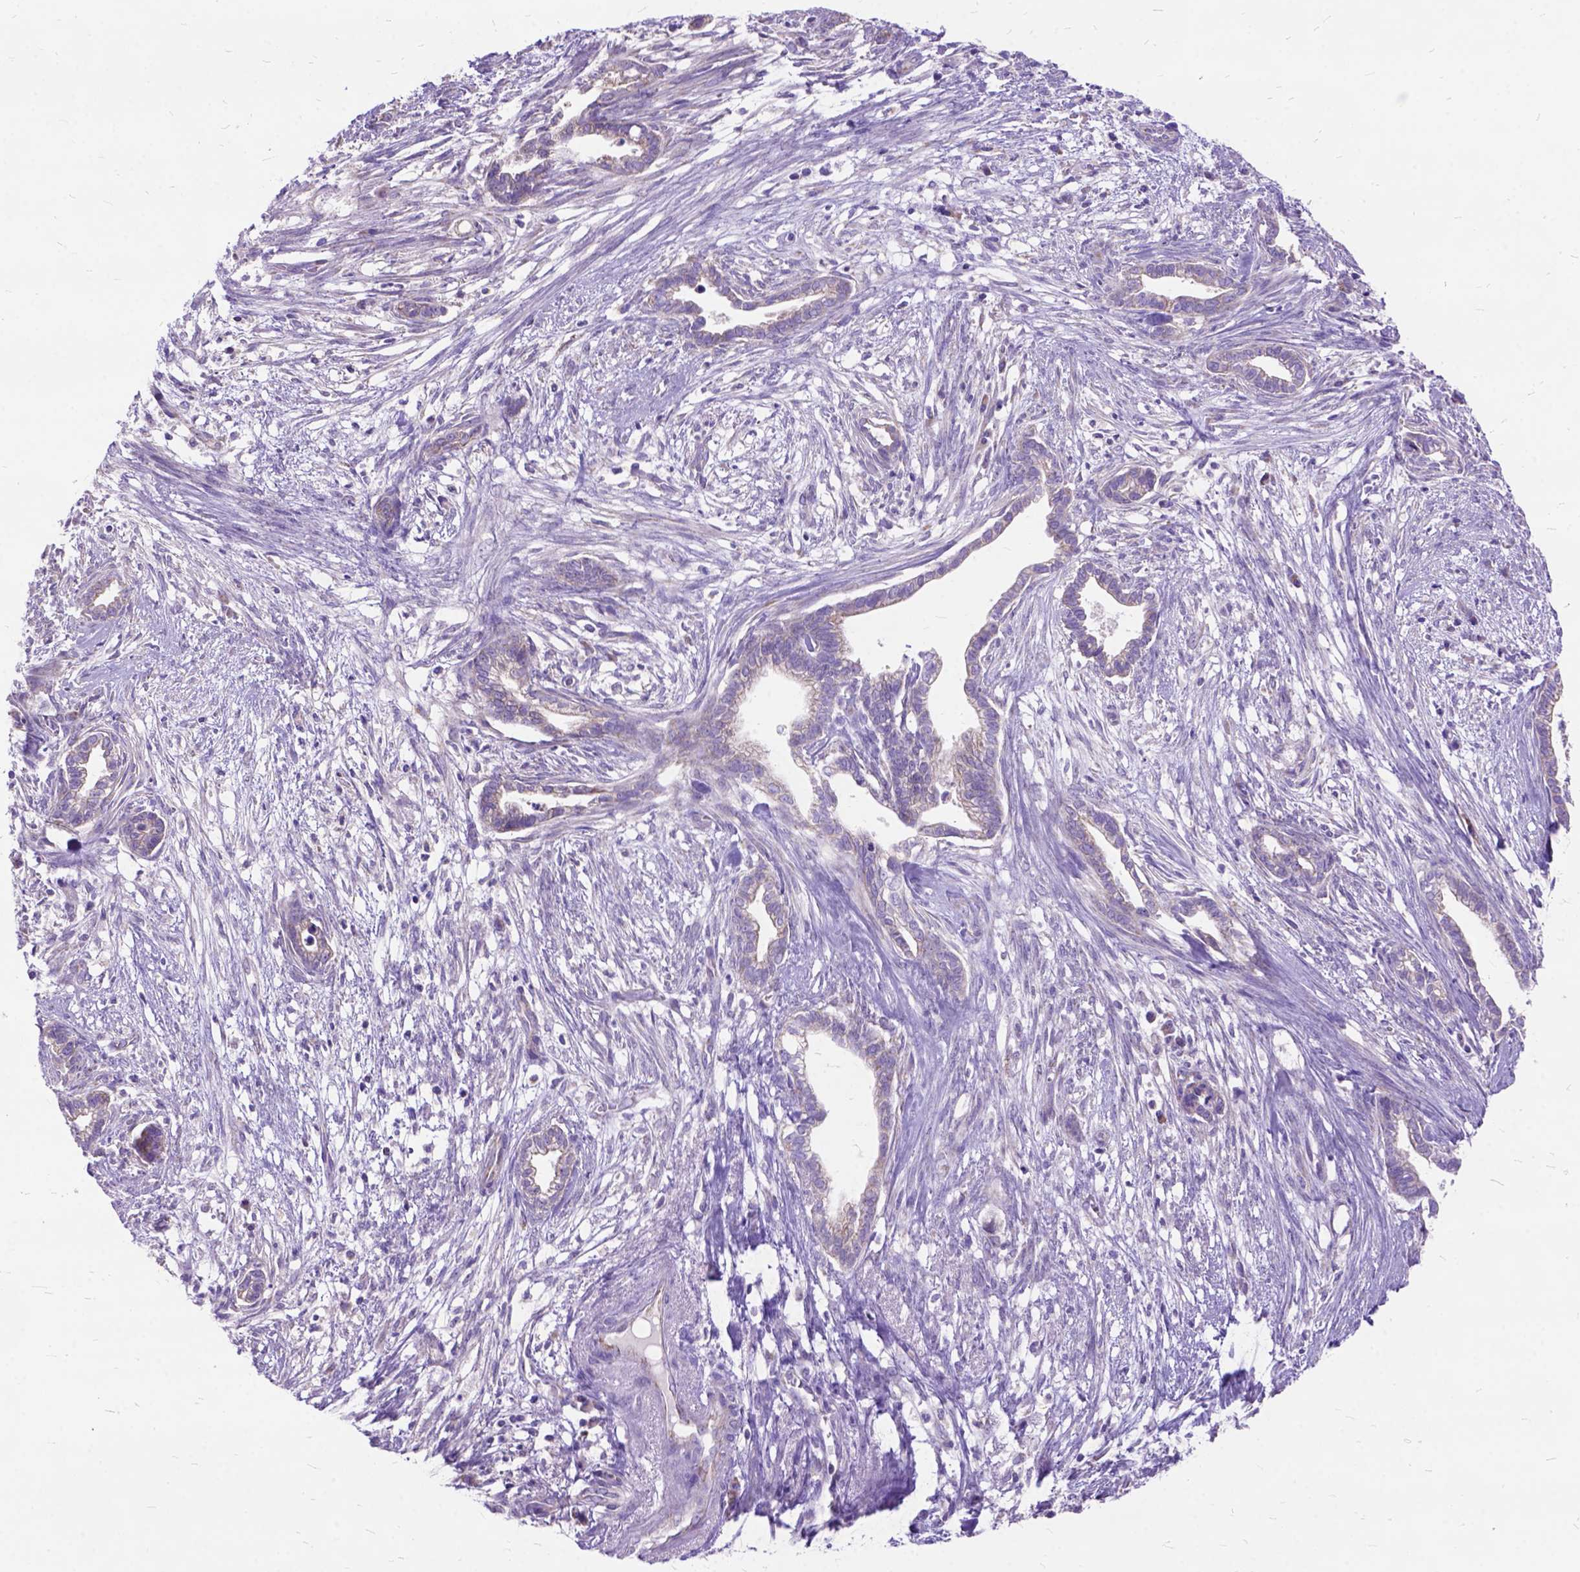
{"staining": {"intensity": "negative", "quantity": "none", "location": "none"}, "tissue": "cervical cancer", "cell_type": "Tumor cells", "image_type": "cancer", "snomed": [{"axis": "morphology", "description": "Adenocarcinoma, NOS"}, {"axis": "topography", "description": "Cervix"}], "caption": "Tumor cells show no significant protein staining in cervical cancer.", "gene": "CTAG2", "patient": {"sex": "female", "age": 62}}